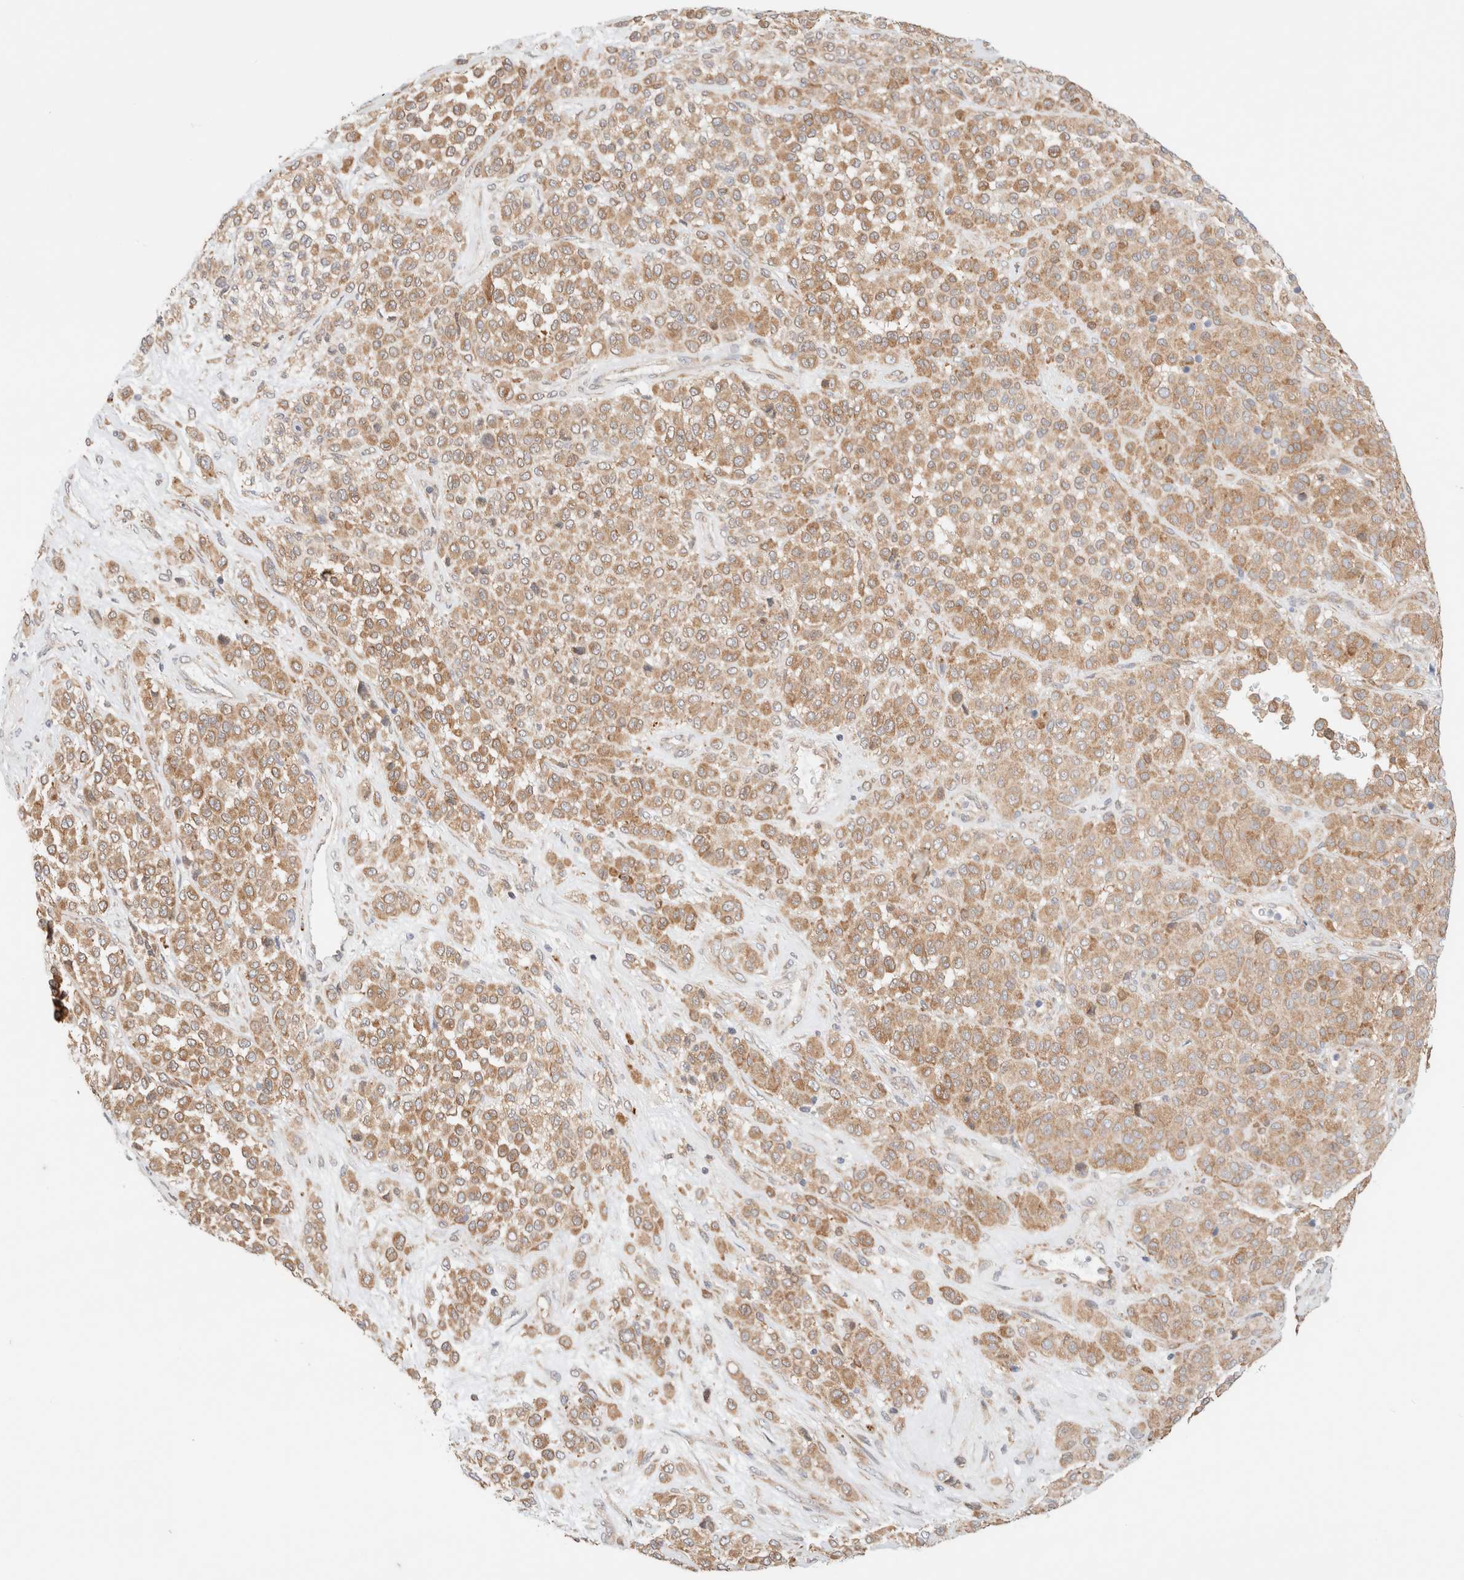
{"staining": {"intensity": "moderate", "quantity": ">75%", "location": "cytoplasmic/membranous"}, "tissue": "melanoma", "cell_type": "Tumor cells", "image_type": "cancer", "snomed": [{"axis": "morphology", "description": "Malignant melanoma, Metastatic site"}, {"axis": "topography", "description": "Pancreas"}], "caption": "A histopathology image of human melanoma stained for a protein reveals moderate cytoplasmic/membranous brown staining in tumor cells.", "gene": "RRP15", "patient": {"sex": "female", "age": 30}}